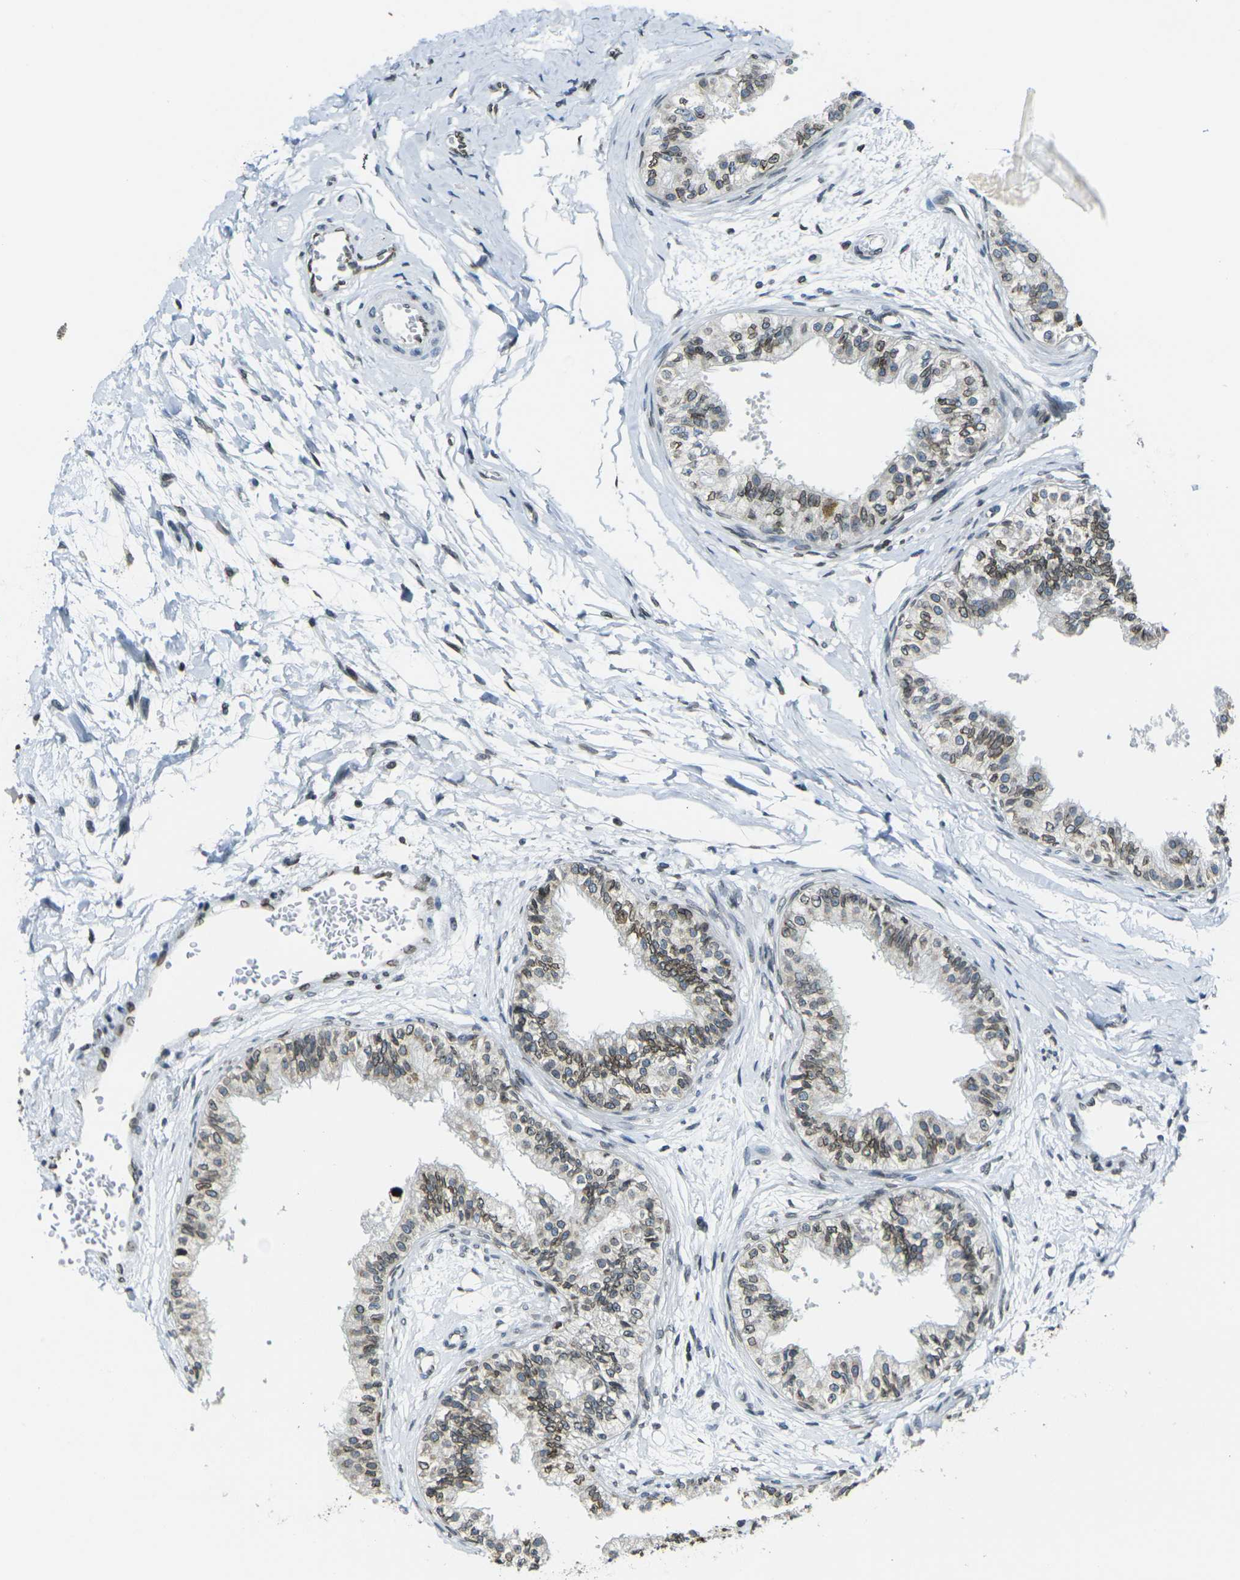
{"staining": {"intensity": "moderate", "quantity": ">75%", "location": "cytoplasmic/membranous,nuclear"}, "tissue": "epididymis", "cell_type": "Glandular cells", "image_type": "normal", "snomed": [{"axis": "morphology", "description": "Normal tissue, NOS"}, {"axis": "morphology", "description": "Adenocarcinoma, metastatic, NOS"}, {"axis": "topography", "description": "Testis"}, {"axis": "topography", "description": "Epididymis"}], "caption": "This image shows immunohistochemistry (IHC) staining of normal epididymis, with medium moderate cytoplasmic/membranous,nuclear positivity in approximately >75% of glandular cells.", "gene": "BRDT", "patient": {"sex": "male", "age": 26}}